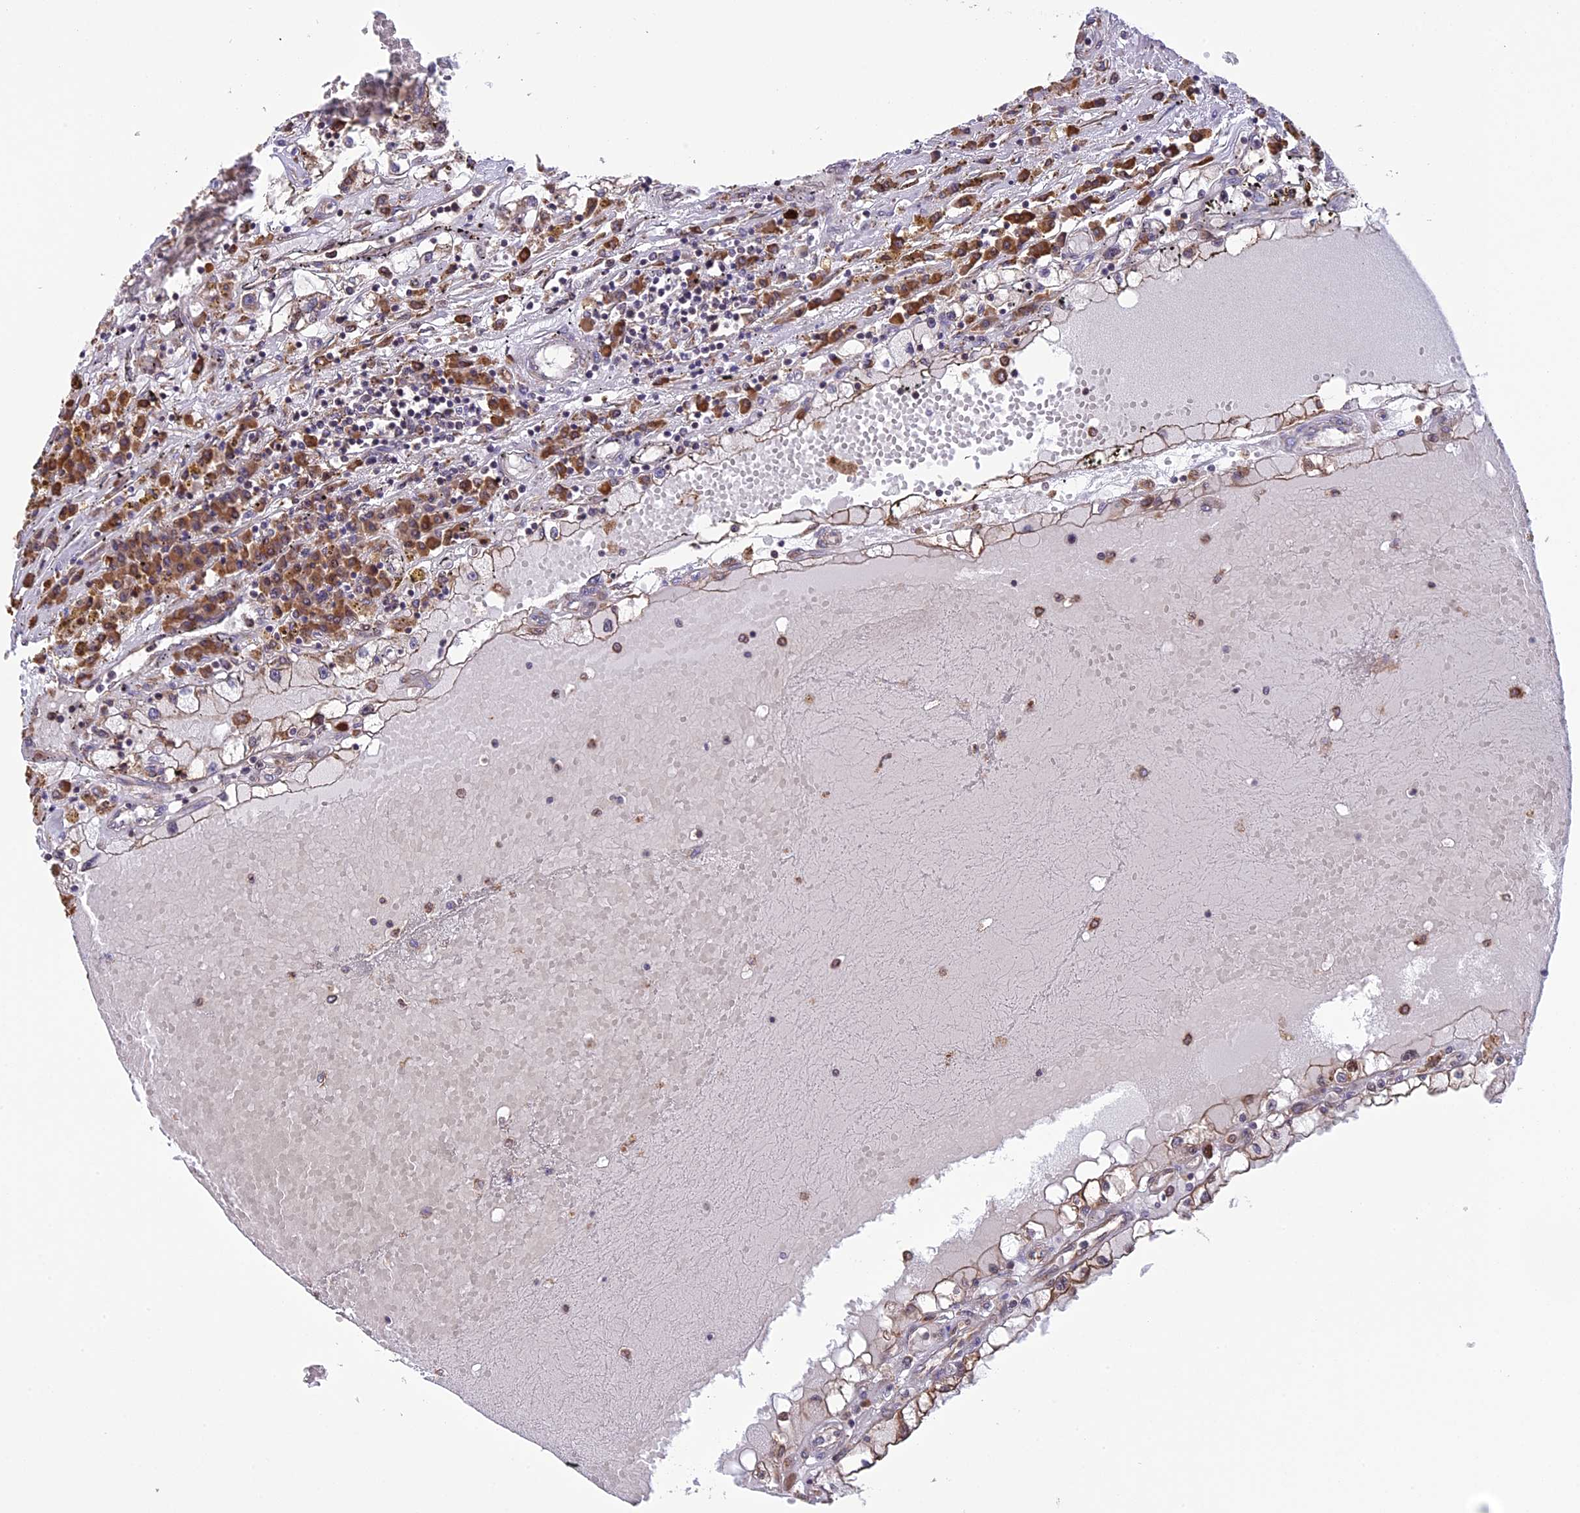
{"staining": {"intensity": "weak", "quantity": "25%-75%", "location": "cytoplasmic/membranous"}, "tissue": "renal cancer", "cell_type": "Tumor cells", "image_type": "cancer", "snomed": [{"axis": "morphology", "description": "Adenocarcinoma, NOS"}, {"axis": "topography", "description": "Kidney"}], "caption": "About 25%-75% of tumor cells in human renal cancer demonstrate weak cytoplasmic/membranous protein positivity as visualized by brown immunohistochemical staining.", "gene": "DMRTA2", "patient": {"sex": "male", "age": 56}}